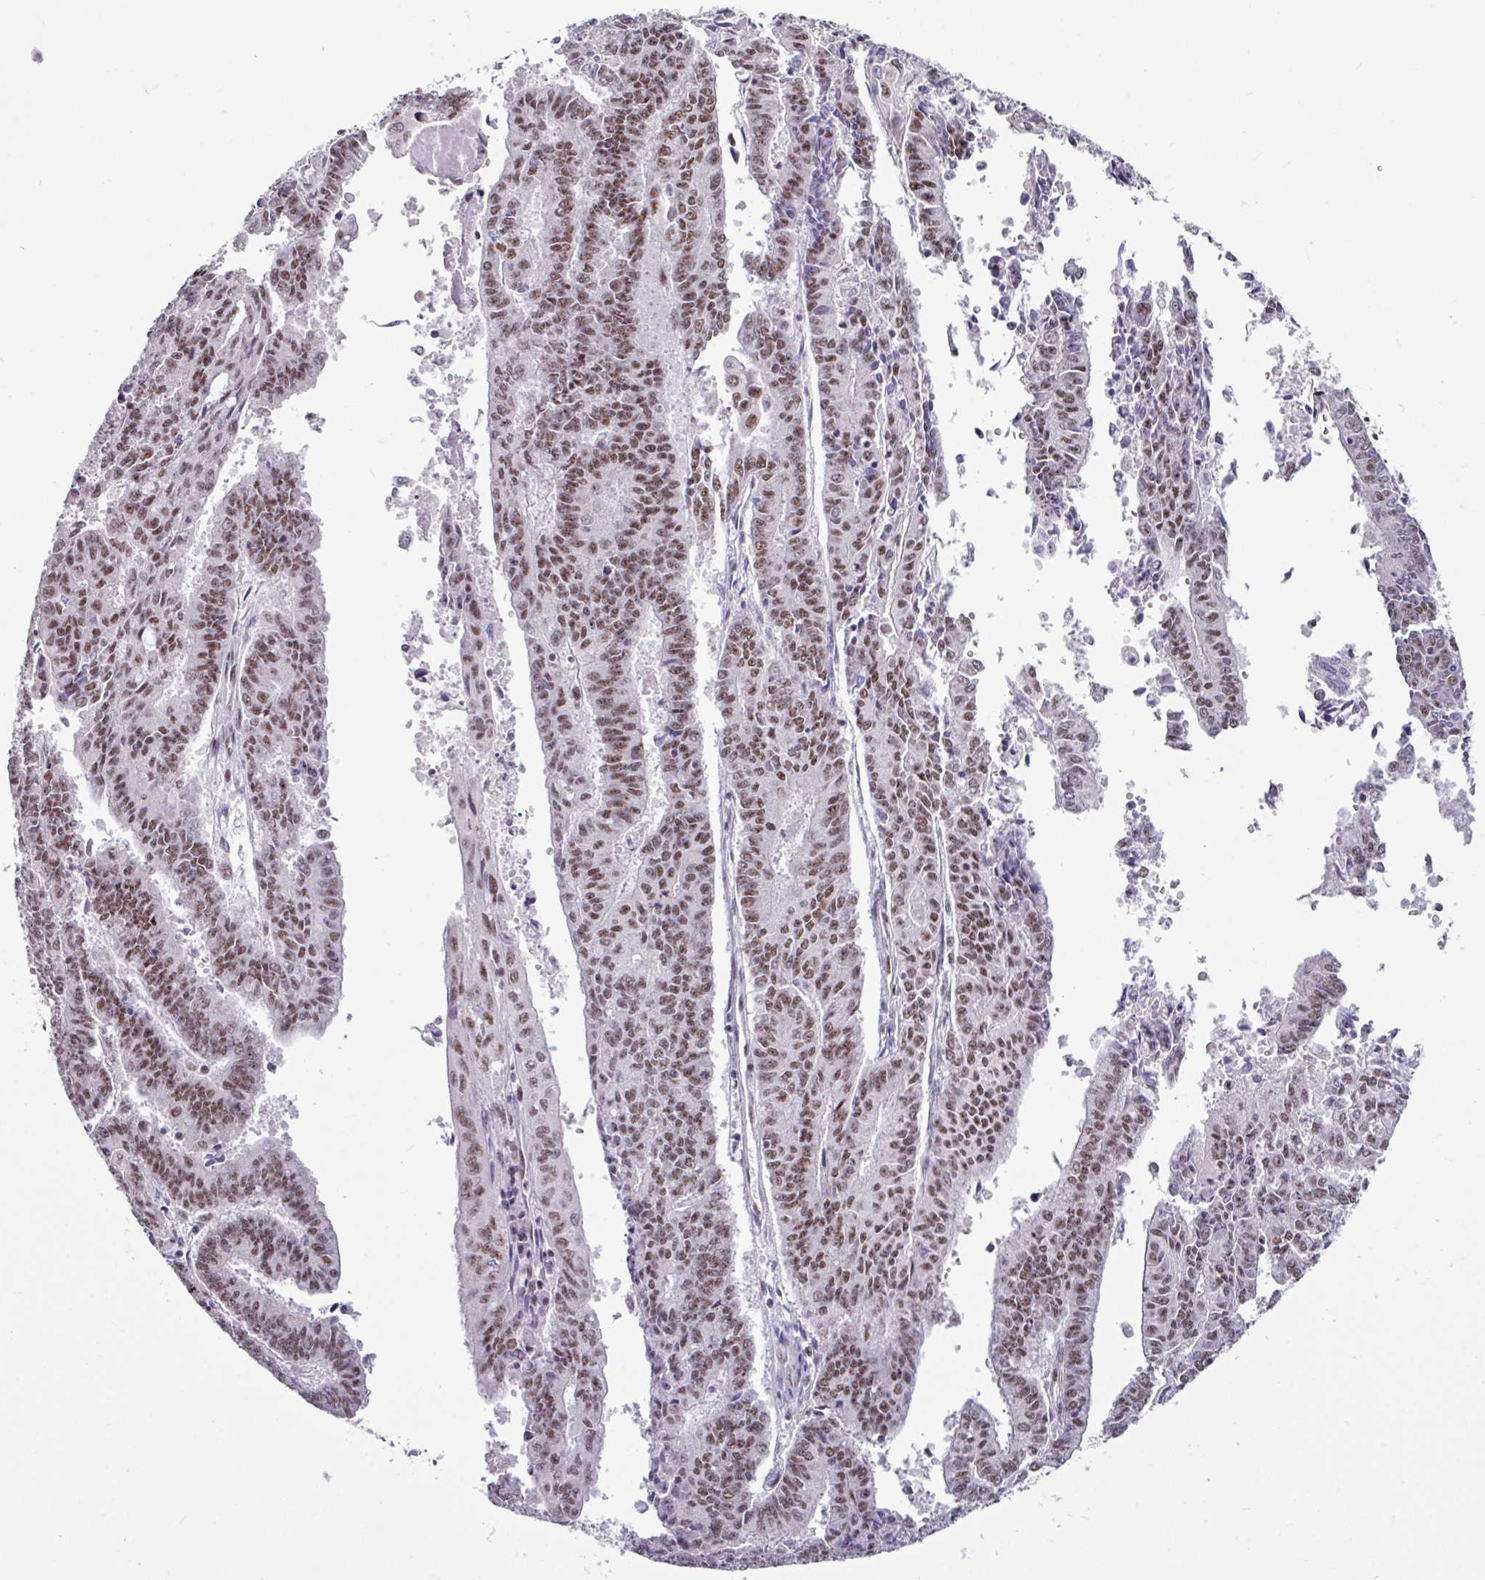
{"staining": {"intensity": "moderate", "quantity": "25%-75%", "location": "nuclear"}, "tissue": "endometrial cancer", "cell_type": "Tumor cells", "image_type": "cancer", "snomed": [{"axis": "morphology", "description": "Adenocarcinoma, NOS"}, {"axis": "topography", "description": "Endometrium"}], "caption": "Immunohistochemistry of endometrial cancer (adenocarcinoma) displays medium levels of moderate nuclear staining in approximately 25%-75% of tumor cells.", "gene": "UTP18", "patient": {"sex": "female", "age": 59}}